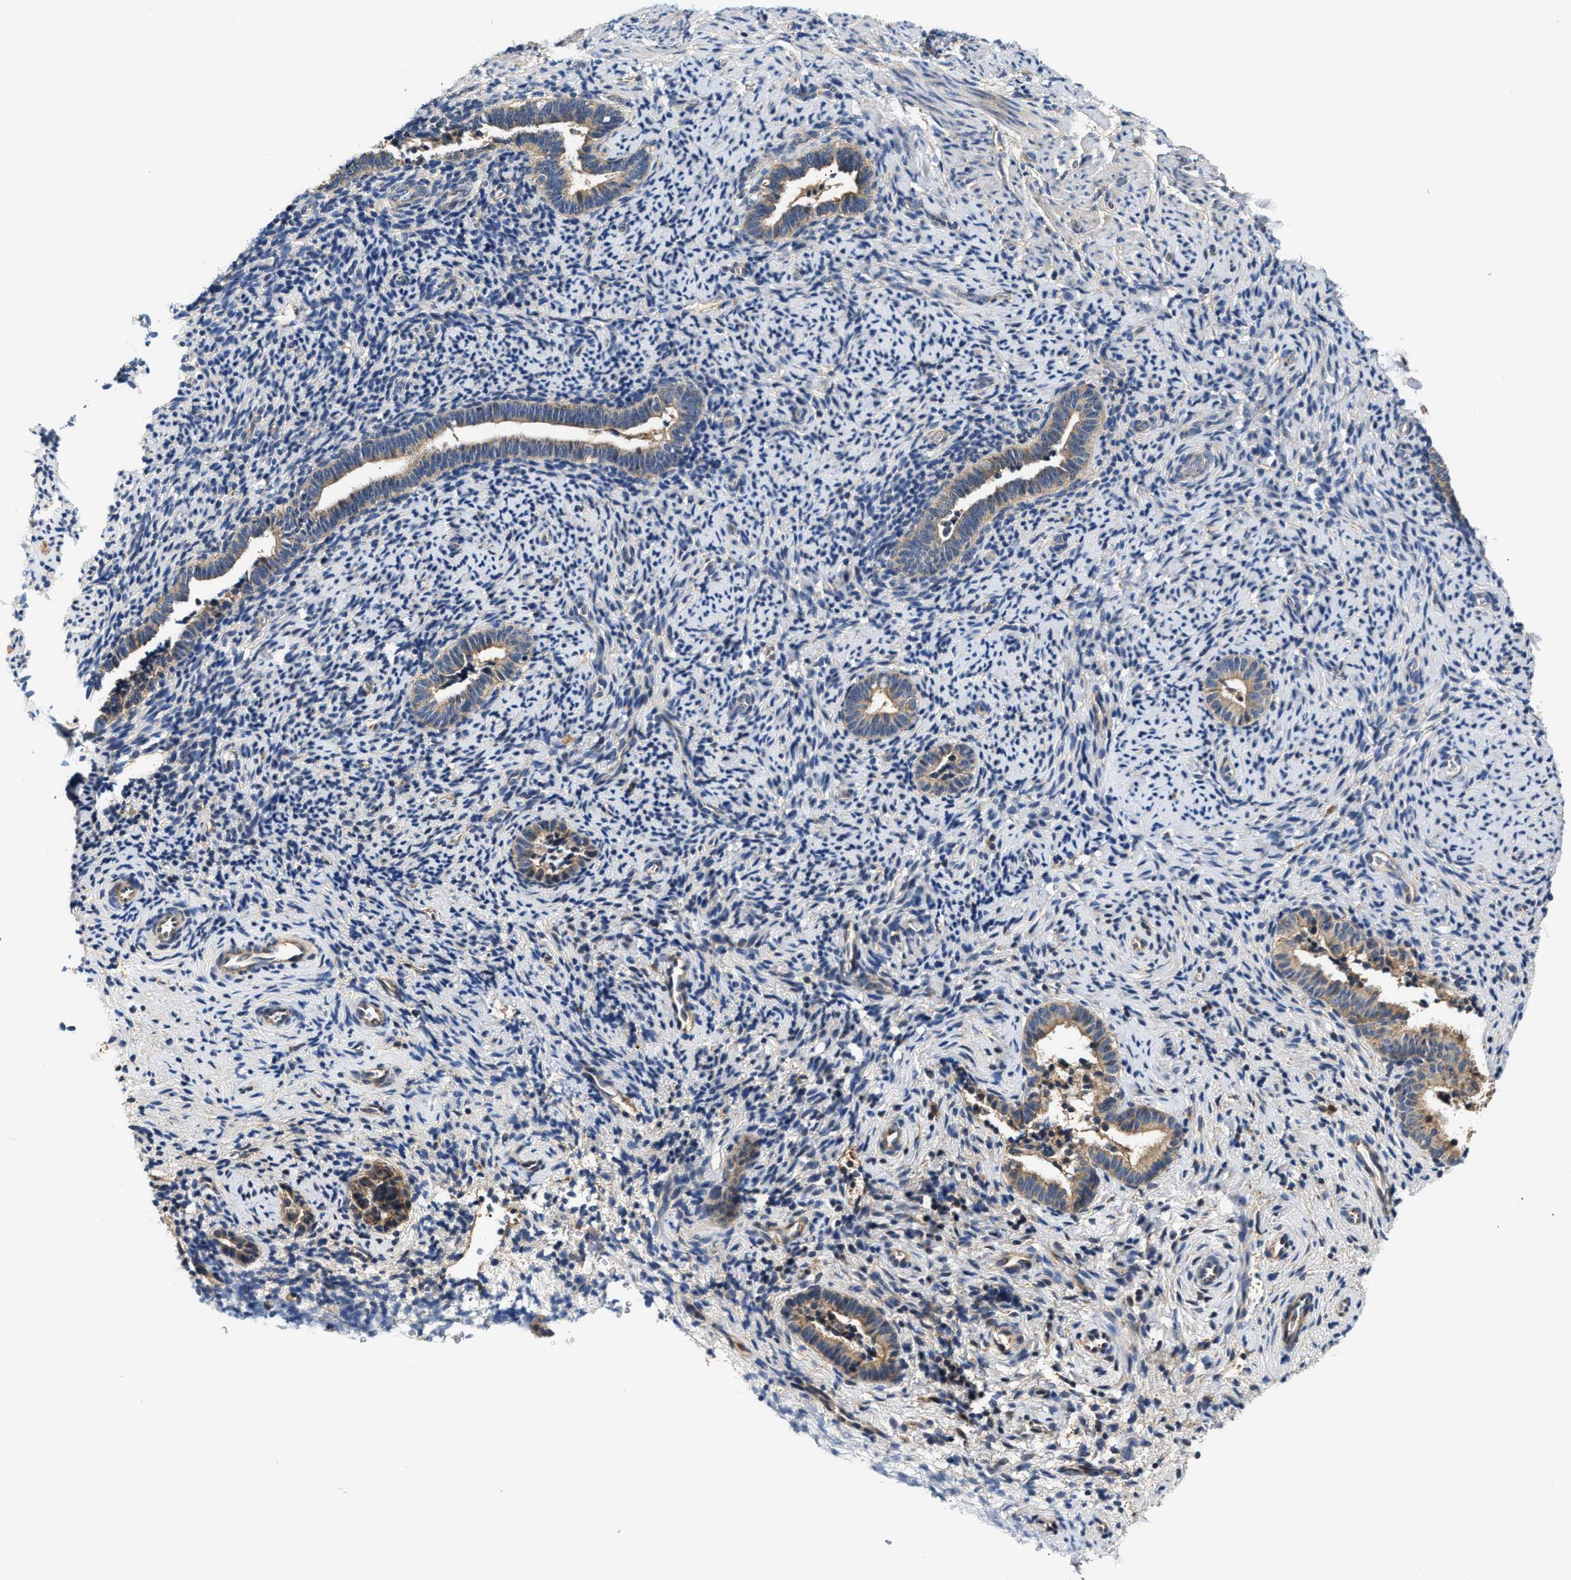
{"staining": {"intensity": "negative", "quantity": "none", "location": "none"}, "tissue": "endometrium", "cell_type": "Cells in endometrial stroma", "image_type": "normal", "snomed": [{"axis": "morphology", "description": "Normal tissue, NOS"}, {"axis": "topography", "description": "Endometrium"}], "caption": "Immunohistochemical staining of benign human endometrium displays no significant staining in cells in endometrial stroma.", "gene": "TEX2", "patient": {"sex": "female", "age": 51}}